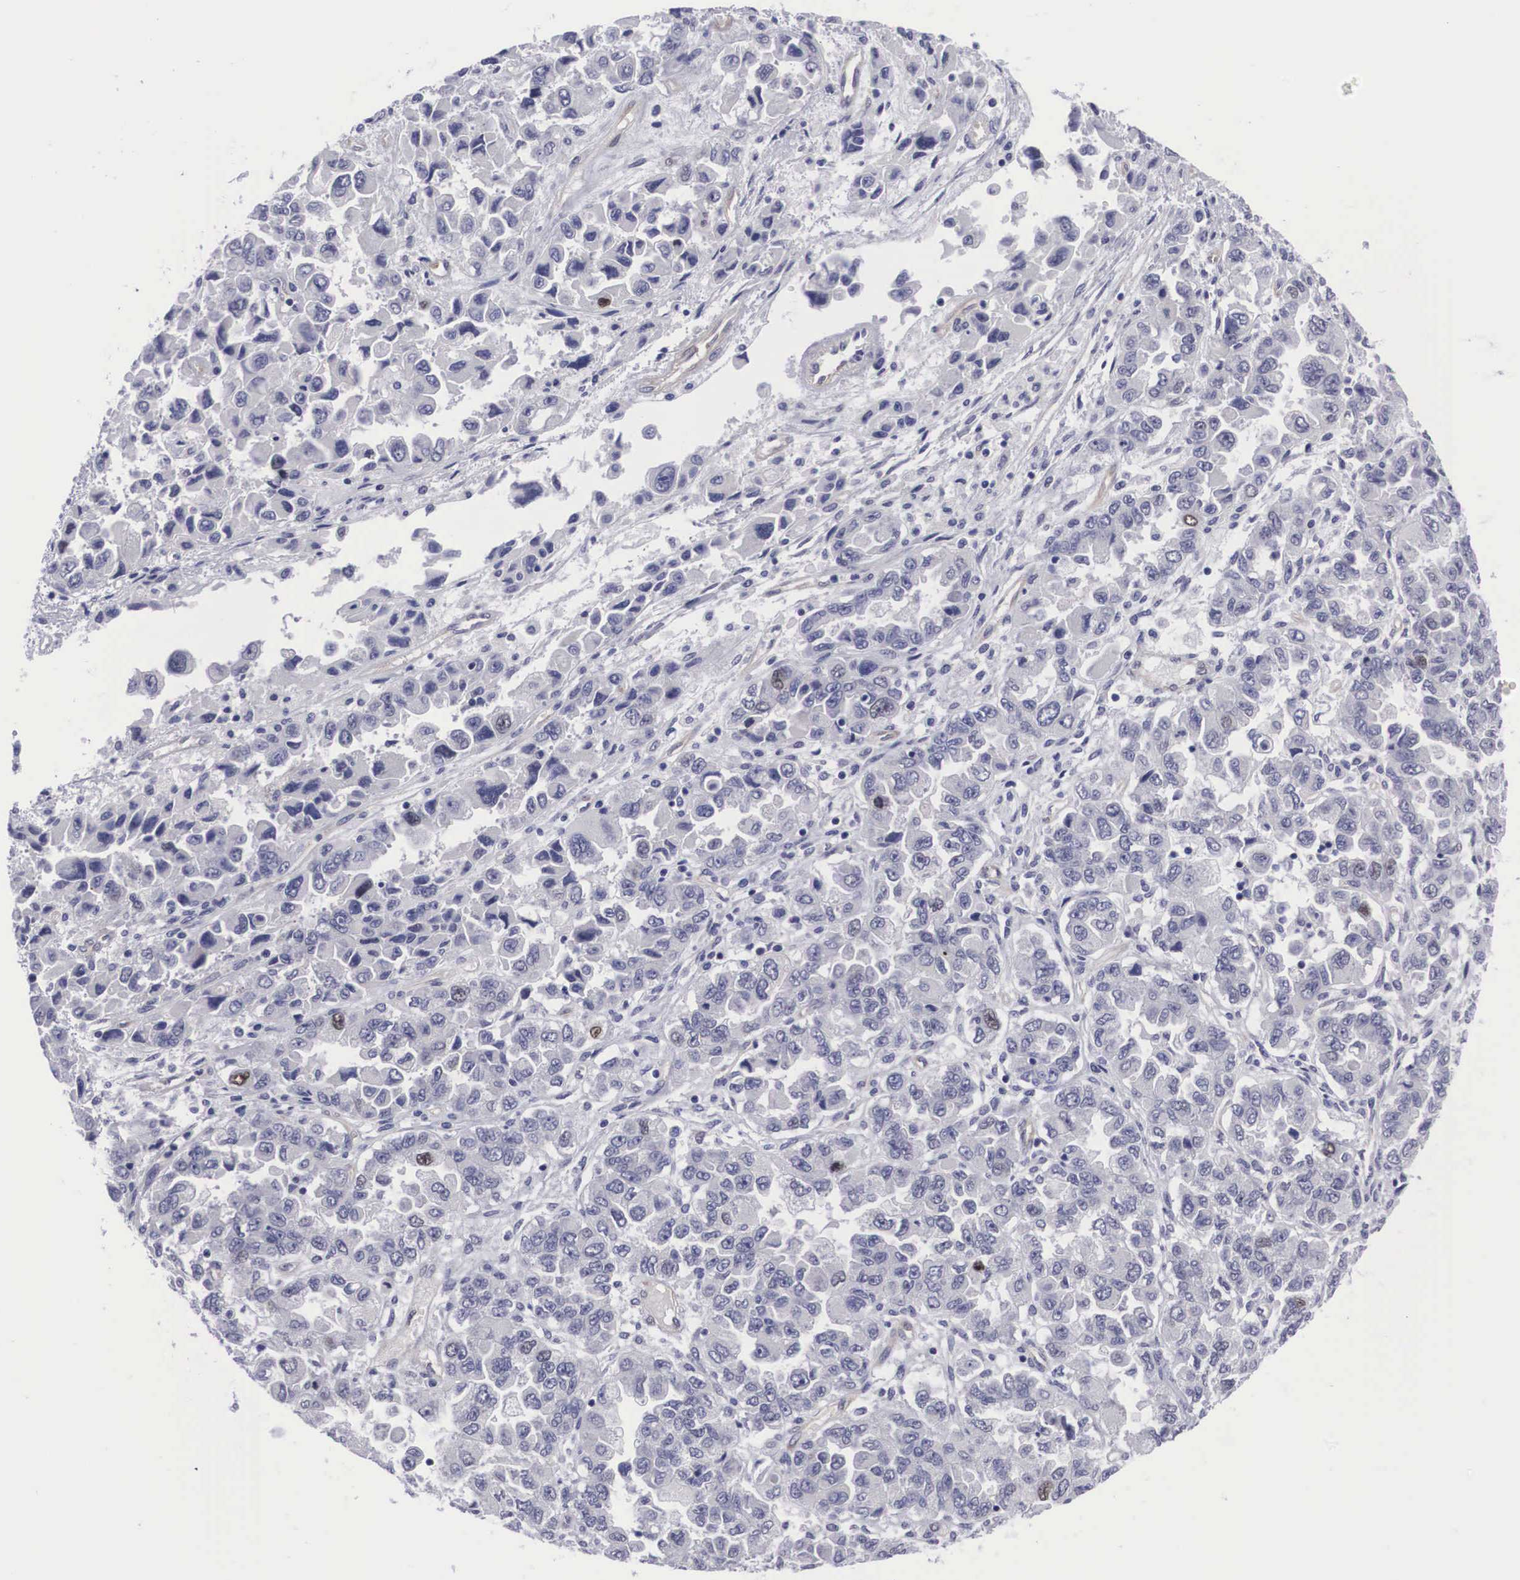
{"staining": {"intensity": "weak", "quantity": "<25%", "location": "nuclear"}, "tissue": "ovarian cancer", "cell_type": "Tumor cells", "image_type": "cancer", "snomed": [{"axis": "morphology", "description": "Cystadenocarcinoma, serous, NOS"}, {"axis": "topography", "description": "Ovary"}], "caption": "The image shows no staining of tumor cells in ovarian cancer.", "gene": "MAST4", "patient": {"sex": "female", "age": 84}}